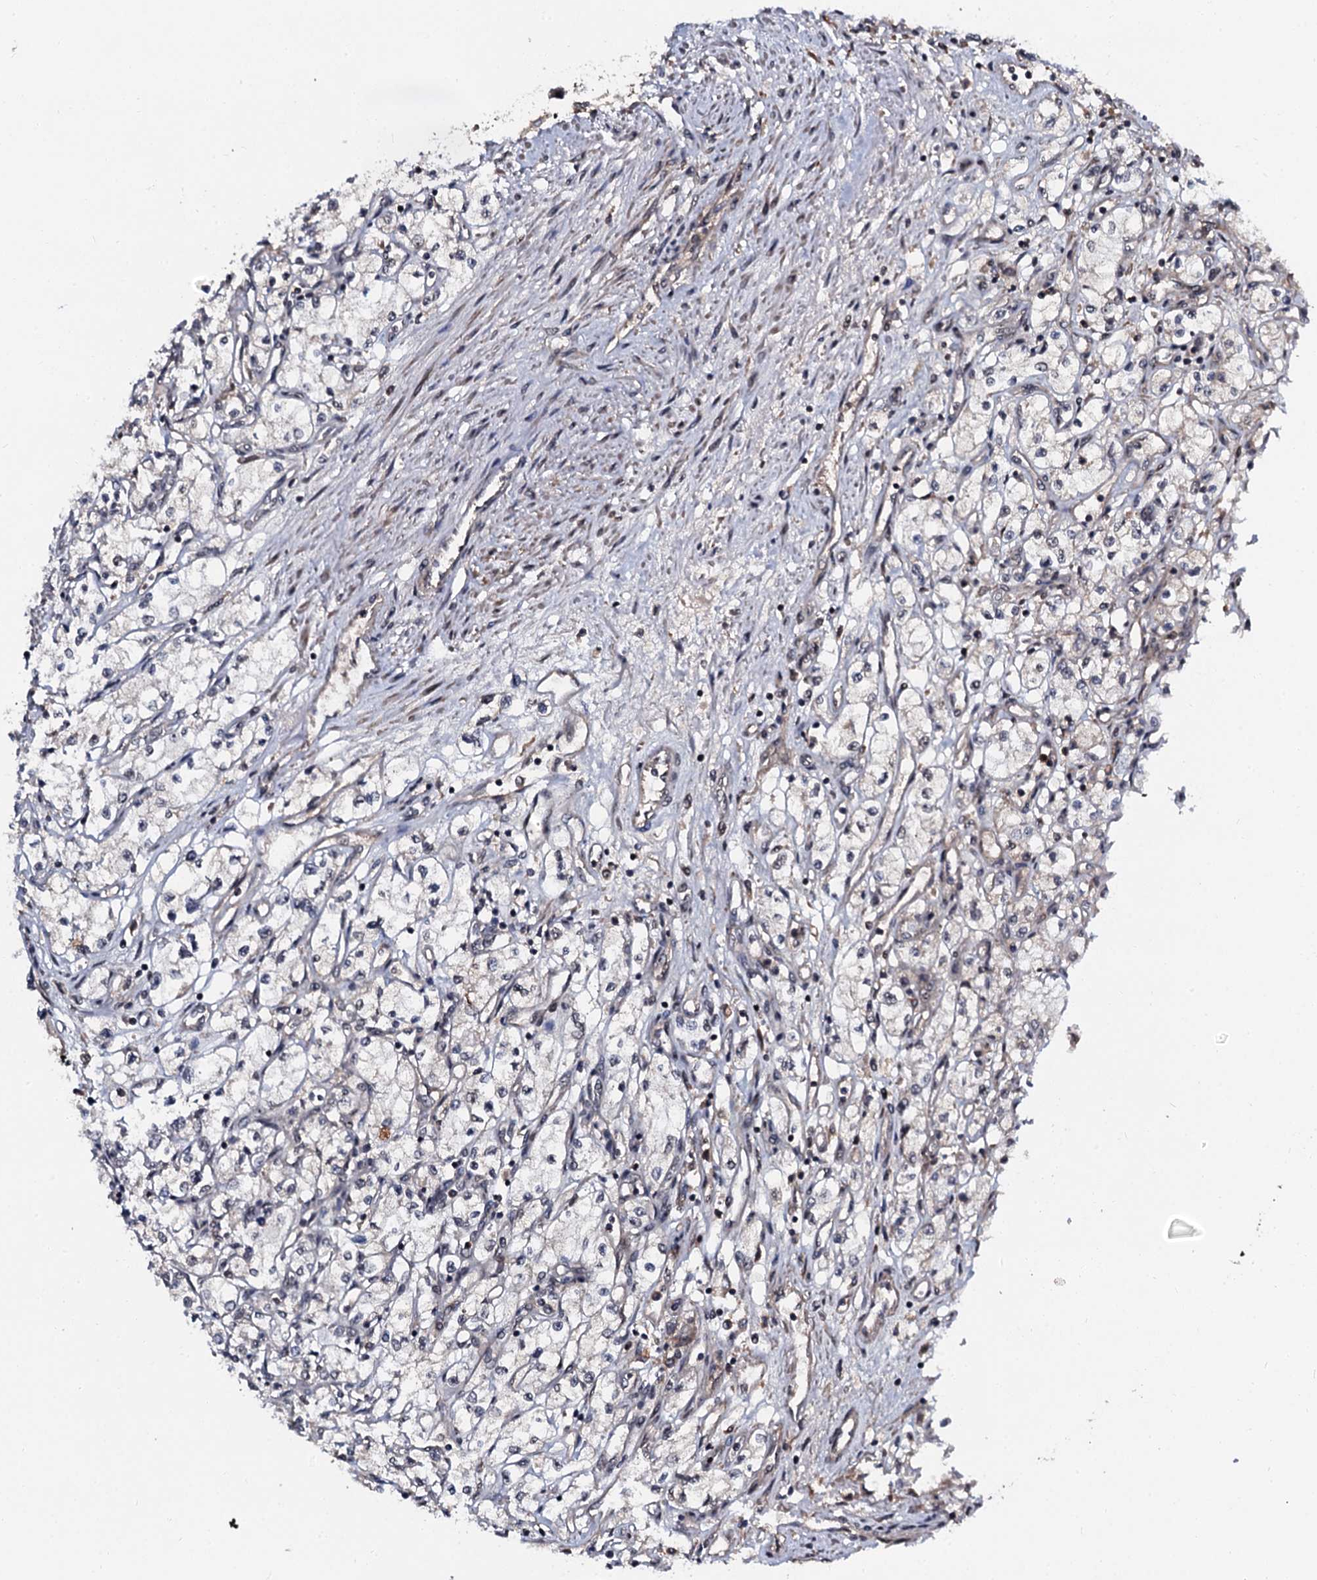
{"staining": {"intensity": "negative", "quantity": "none", "location": "none"}, "tissue": "renal cancer", "cell_type": "Tumor cells", "image_type": "cancer", "snomed": [{"axis": "morphology", "description": "Adenocarcinoma, NOS"}, {"axis": "topography", "description": "Kidney"}], "caption": "Renal adenocarcinoma was stained to show a protein in brown. There is no significant expression in tumor cells.", "gene": "N4BP1", "patient": {"sex": "male", "age": 59}}